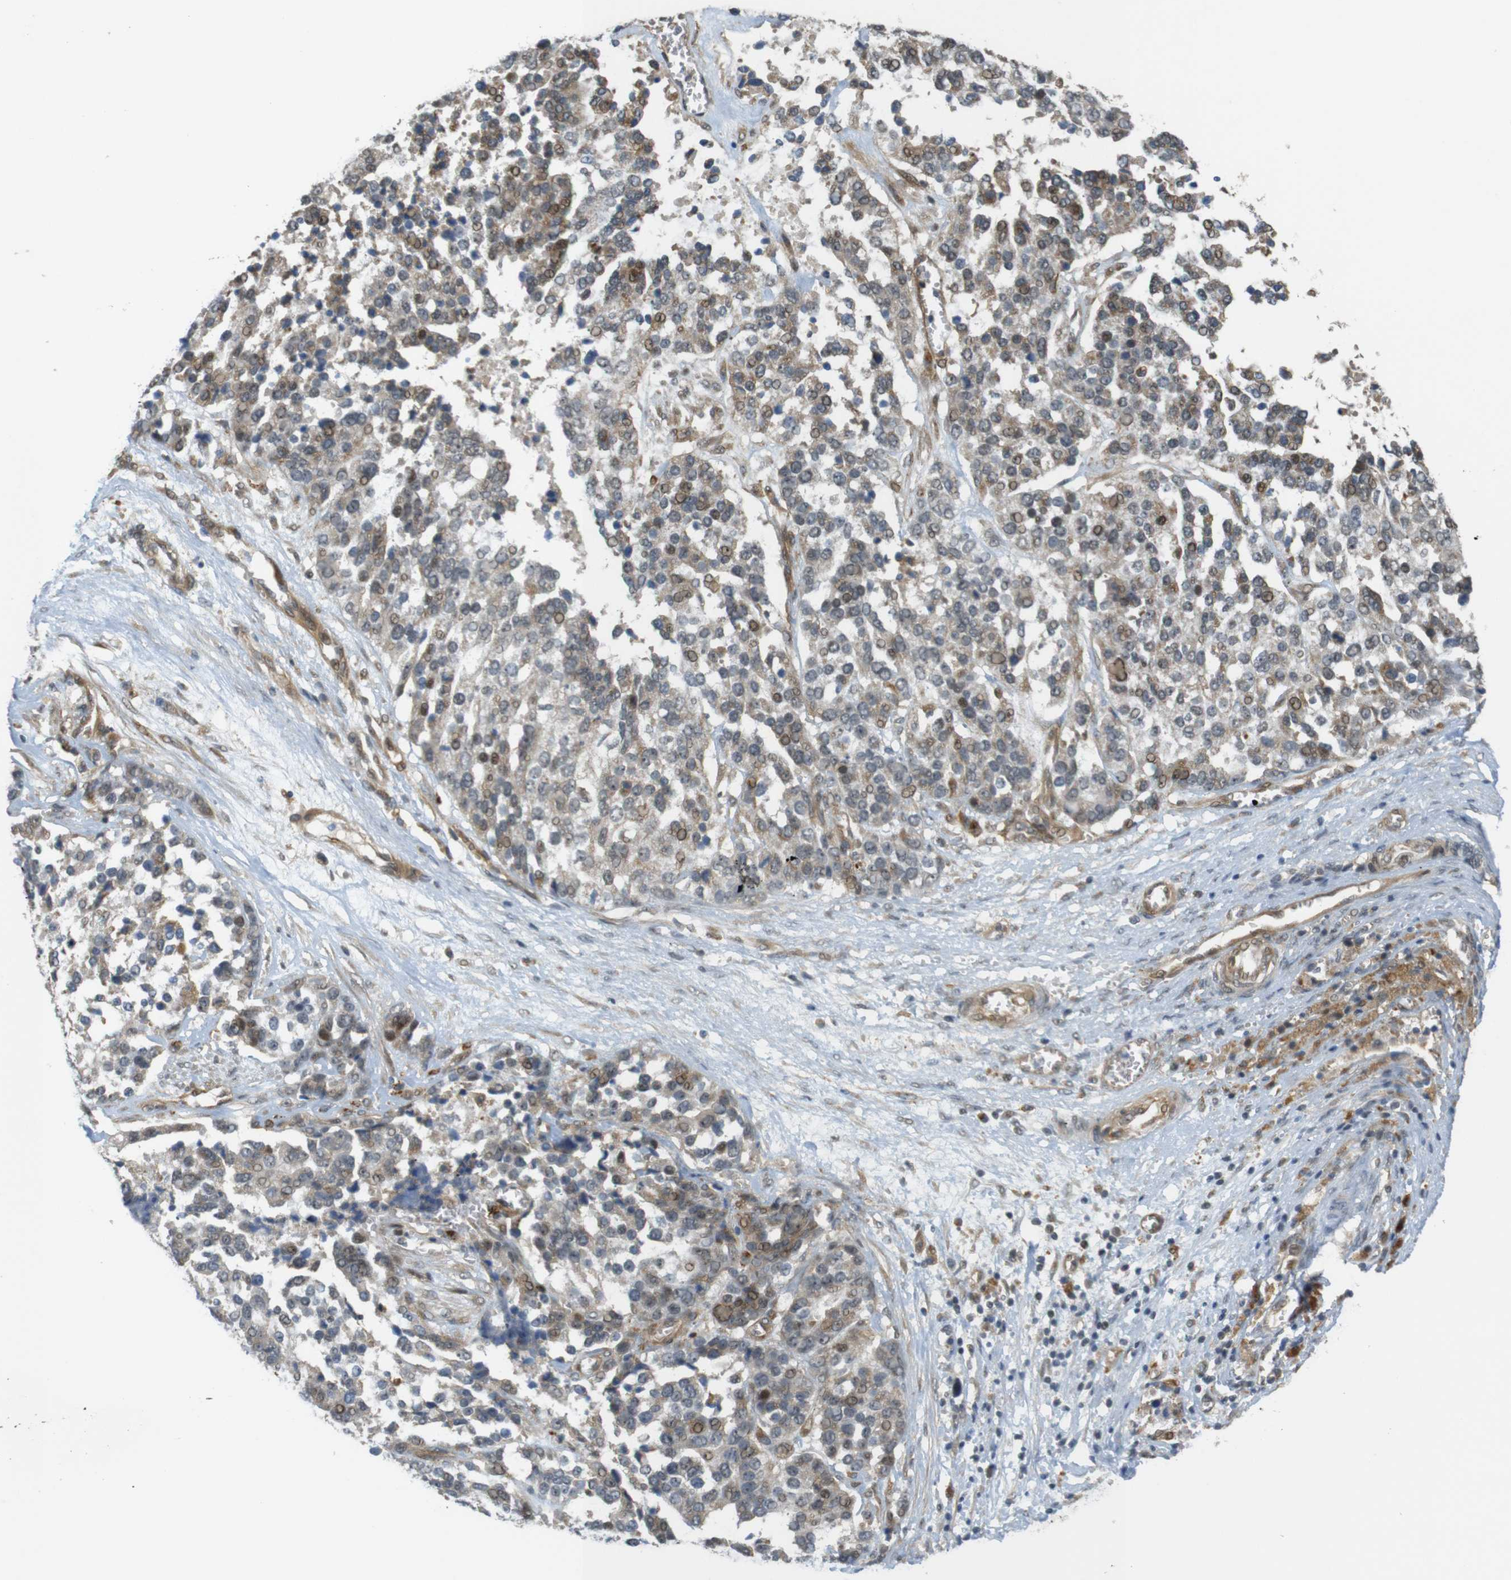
{"staining": {"intensity": "moderate", "quantity": "<25%", "location": "cytoplasmic/membranous,nuclear"}, "tissue": "ovarian cancer", "cell_type": "Tumor cells", "image_type": "cancer", "snomed": [{"axis": "morphology", "description": "Cystadenocarcinoma, serous, NOS"}, {"axis": "topography", "description": "Ovary"}], "caption": "Approximately <25% of tumor cells in ovarian serous cystadenocarcinoma display moderate cytoplasmic/membranous and nuclear protein staining as visualized by brown immunohistochemical staining.", "gene": "TSPAN9", "patient": {"sex": "female", "age": 44}}